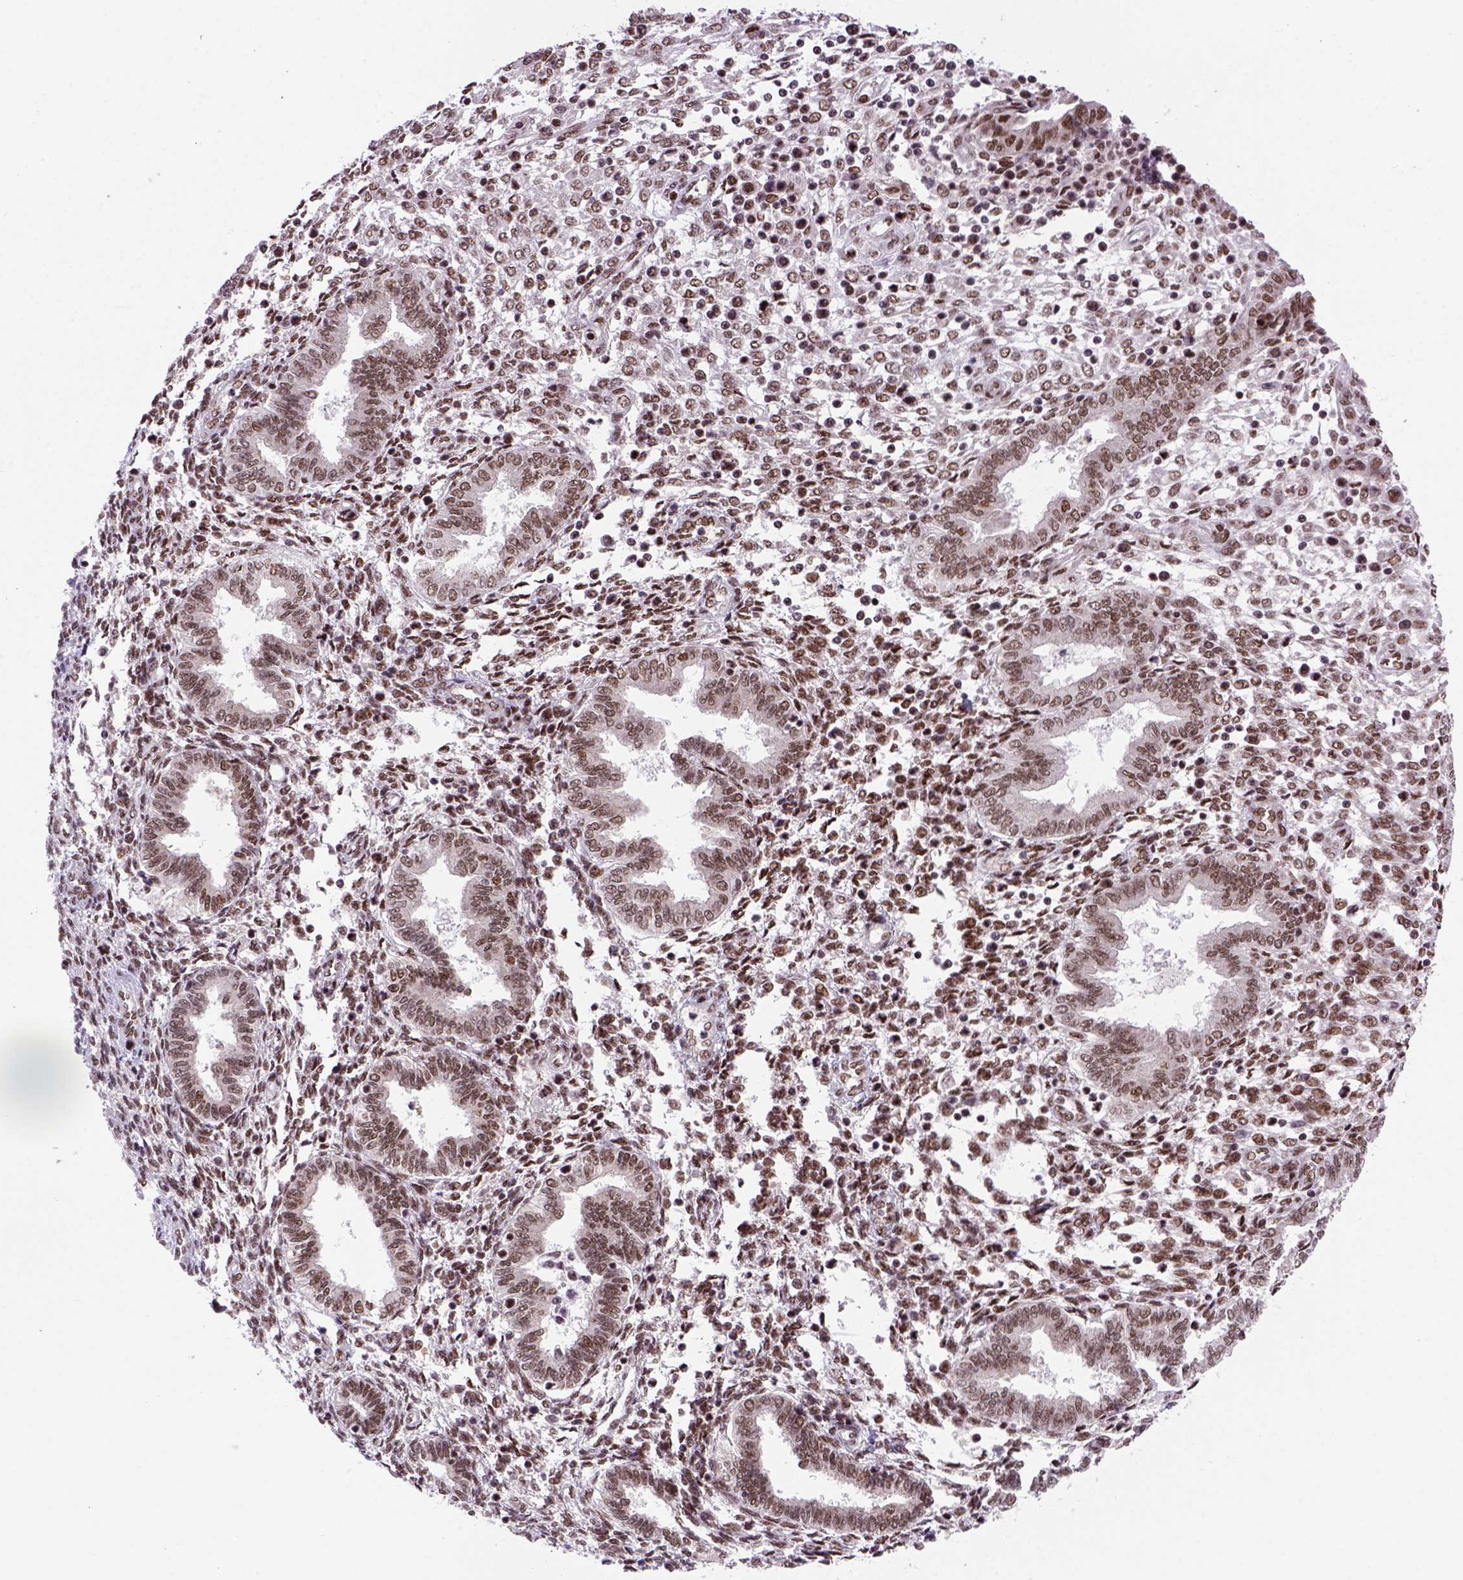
{"staining": {"intensity": "moderate", "quantity": ">75%", "location": "nuclear"}, "tissue": "endometrium", "cell_type": "Cells in endometrial stroma", "image_type": "normal", "snomed": [{"axis": "morphology", "description": "Normal tissue, NOS"}, {"axis": "topography", "description": "Endometrium"}], "caption": "Protein positivity by immunohistochemistry displays moderate nuclear staining in about >75% of cells in endometrial stroma in unremarkable endometrium. (DAB = brown stain, brightfield microscopy at high magnification).", "gene": "NSMCE2", "patient": {"sex": "female", "age": 42}}